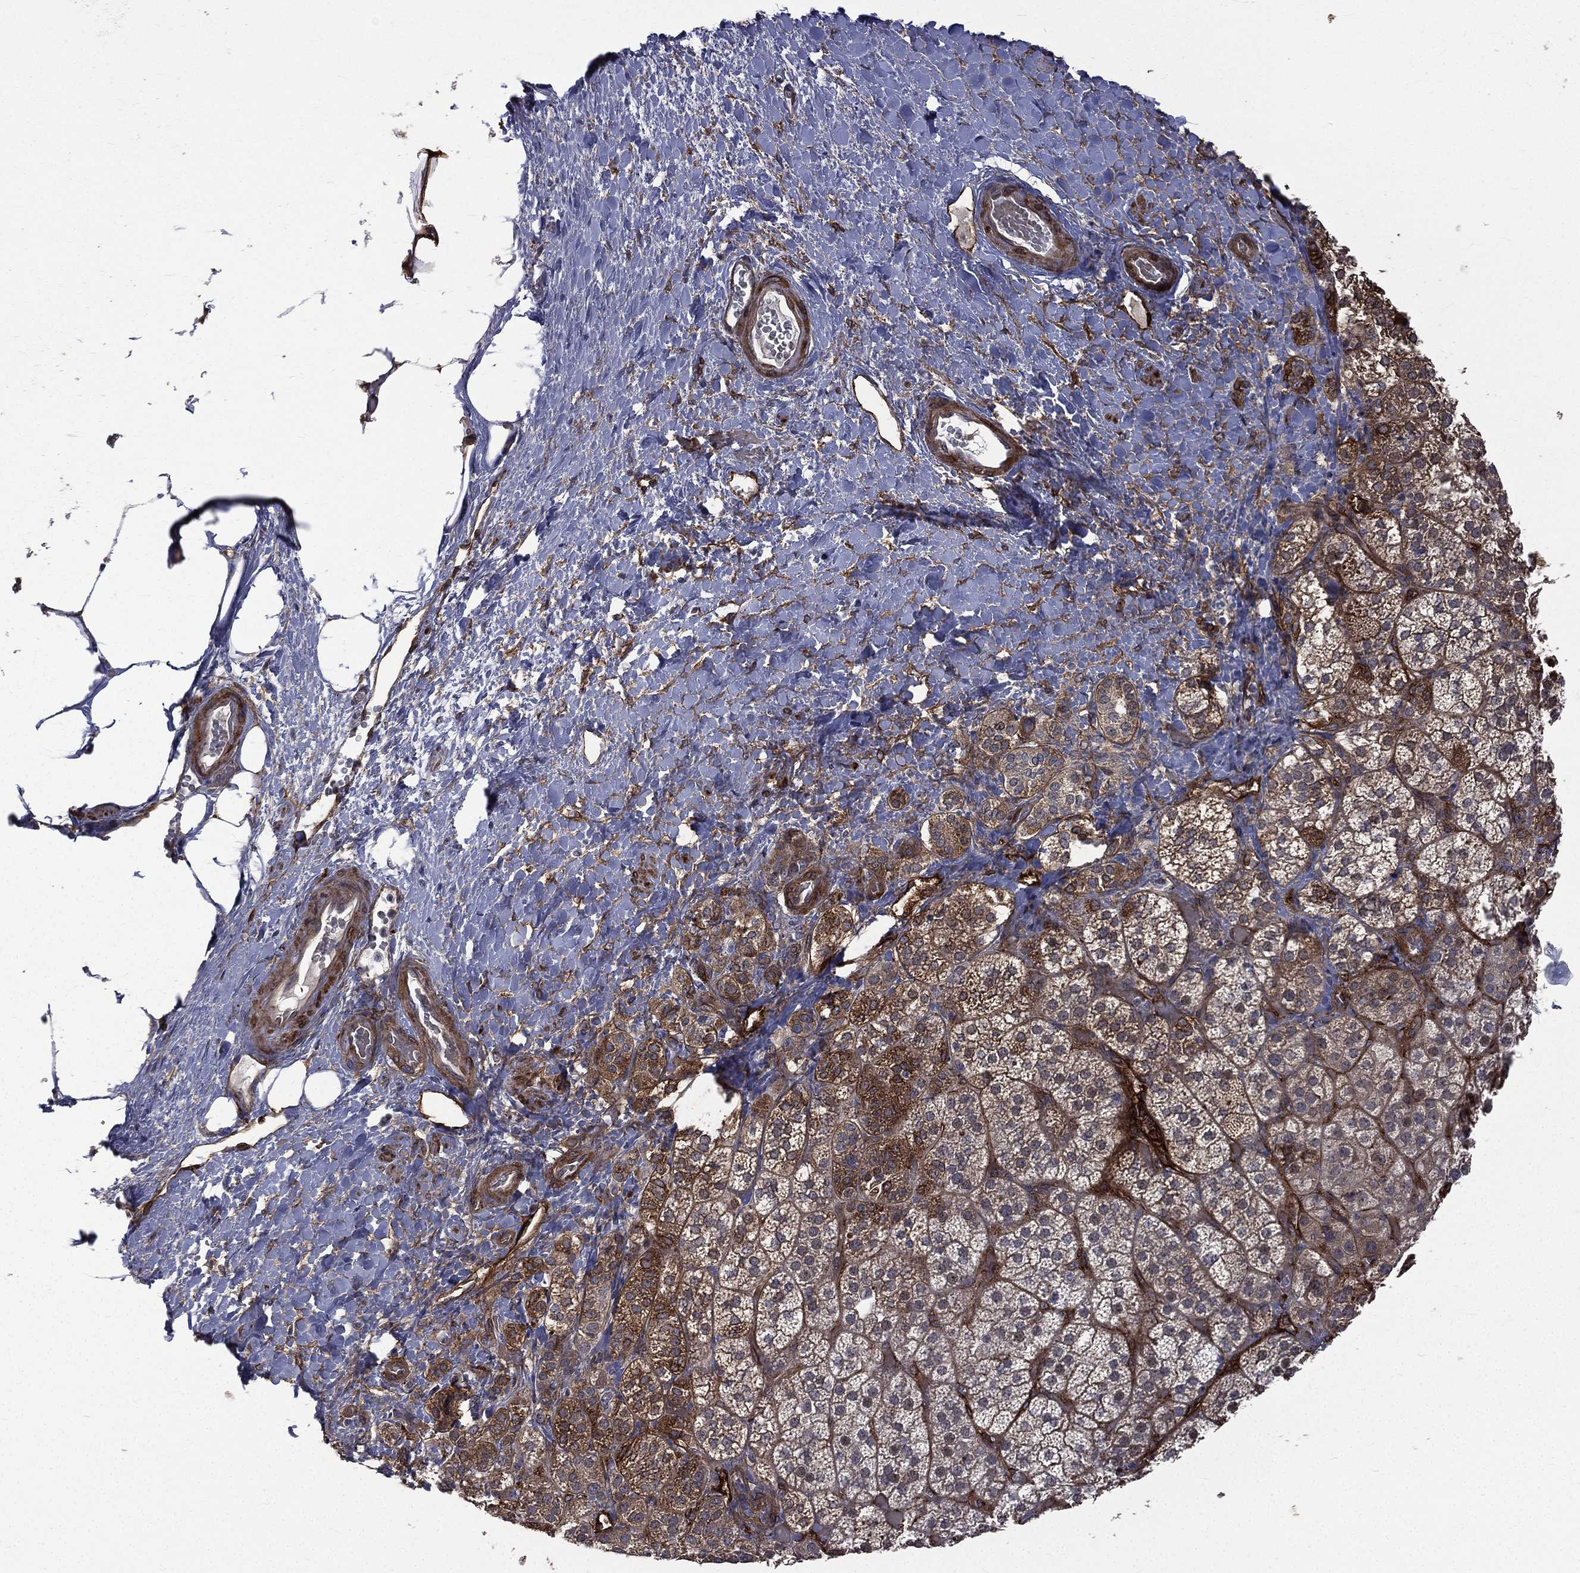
{"staining": {"intensity": "strong", "quantity": "25%-75%", "location": "cytoplasmic/membranous"}, "tissue": "adrenal gland", "cell_type": "Glandular cells", "image_type": "normal", "snomed": [{"axis": "morphology", "description": "Normal tissue, NOS"}, {"axis": "topography", "description": "Adrenal gland"}], "caption": "DAB immunohistochemical staining of unremarkable adrenal gland displays strong cytoplasmic/membranous protein positivity in approximately 25%-75% of glandular cells. (Stains: DAB (3,3'-diaminobenzidine) in brown, nuclei in blue, Microscopy: brightfield microscopy at high magnification).", "gene": "PPFIBP1", "patient": {"sex": "male", "age": 57}}